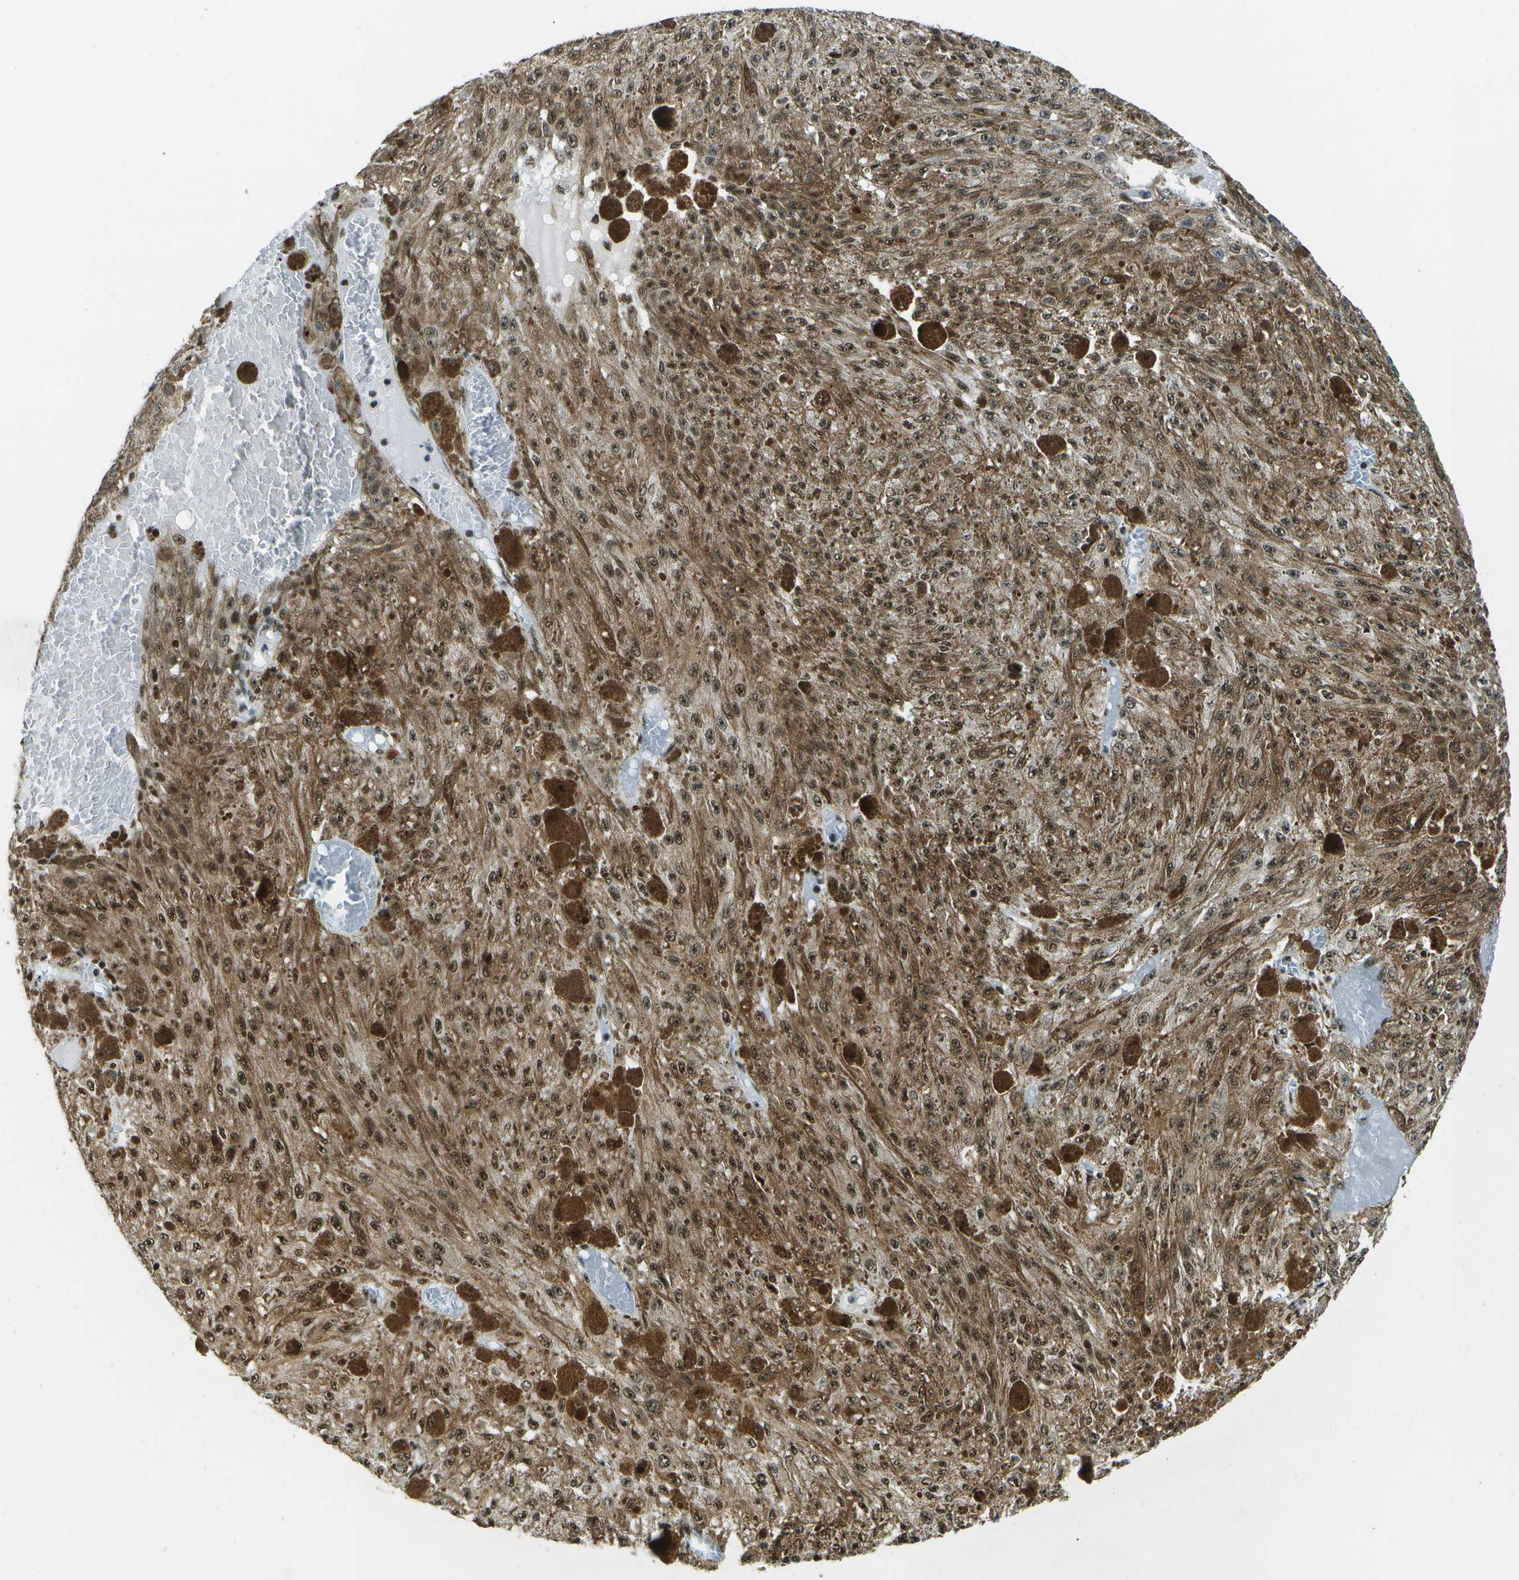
{"staining": {"intensity": "moderate", "quantity": ">75%", "location": "cytoplasmic/membranous,nuclear"}, "tissue": "melanoma", "cell_type": "Tumor cells", "image_type": "cancer", "snomed": [{"axis": "morphology", "description": "Malignant melanoma, NOS"}, {"axis": "topography", "description": "Other"}], "caption": "A medium amount of moderate cytoplasmic/membranous and nuclear positivity is appreciated in about >75% of tumor cells in melanoma tissue.", "gene": "NSRP1", "patient": {"sex": "male", "age": 79}}